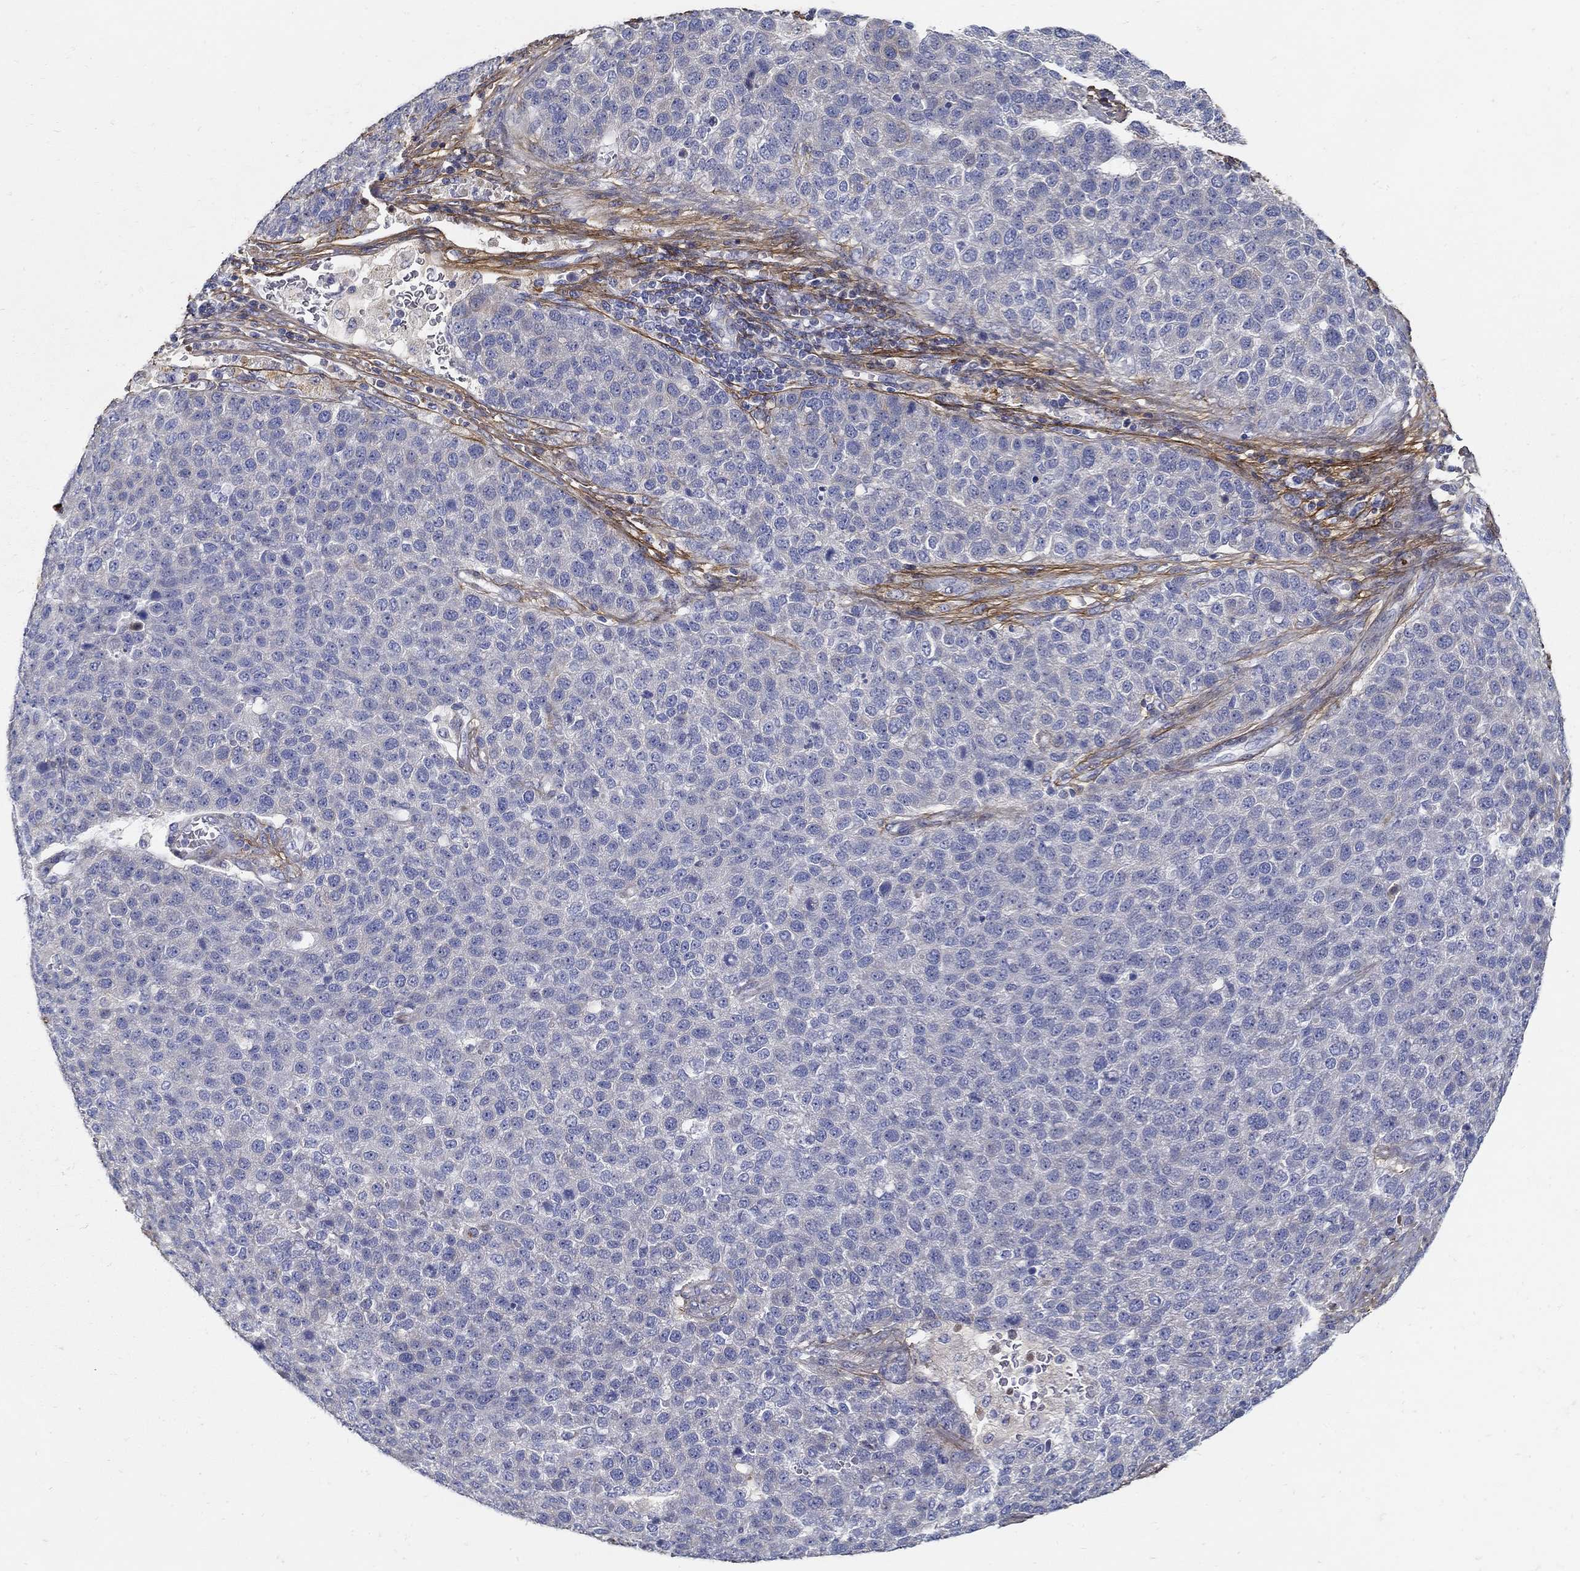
{"staining": {"intensity": "negative", "quantity": "none", "location": "none"}, "tissue": "pancreatic cancer", "cell_type": "Tumor cells", "image_type": "cancer", "snomed": [{"axis": "morphology", "description": "Adenocarcinoma, NOS"}, {"axis": "topography", "description": "Pancreas"}], "caption": "A high-resolution micrograph shows immunohistochemistry staining of pancreatic adenocarcinoma, which displays no significant expression in tumor cells. (DAB immunohistochemistry (IHC), high magnification).", "gene": "TGFBI", "patient": {"sex": "female", "age": 61}}